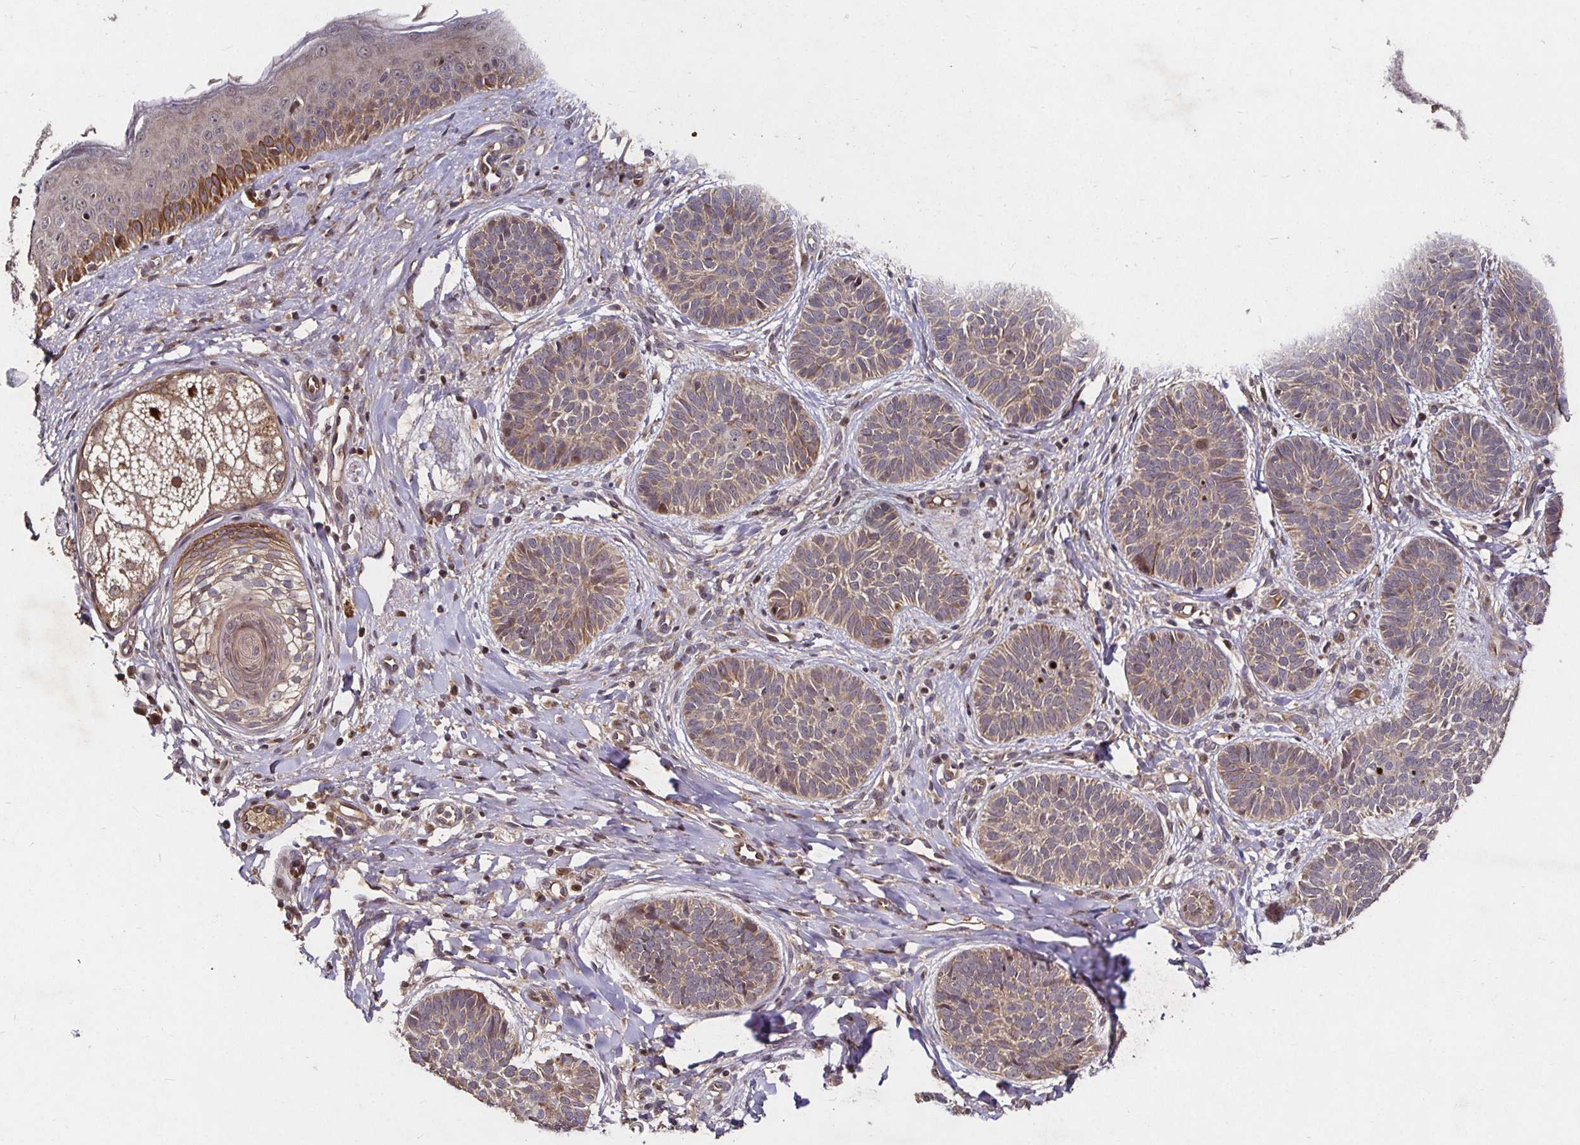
{"staining": {"intensity": "weak", "quantity": ">75%", "location": "cytoplasmic/membranous"}, "tissue": "skin cancer", "cell_type": "Tumor cells", "image_type": "cancer", "snomed": [{"axis": "morphology", "description": "Basal cell carcinoma"}, {"axis": "topography", "description": "Skin"}], "caption": "Skin basal cell carcinoma tissue reveals weak cytoplasmic/membranous positivity in about >75% of tumor cells, visualized by immunohistochemistry.", "gene": "SMYD3", "patient": {"sex": "male", "age": 54}}